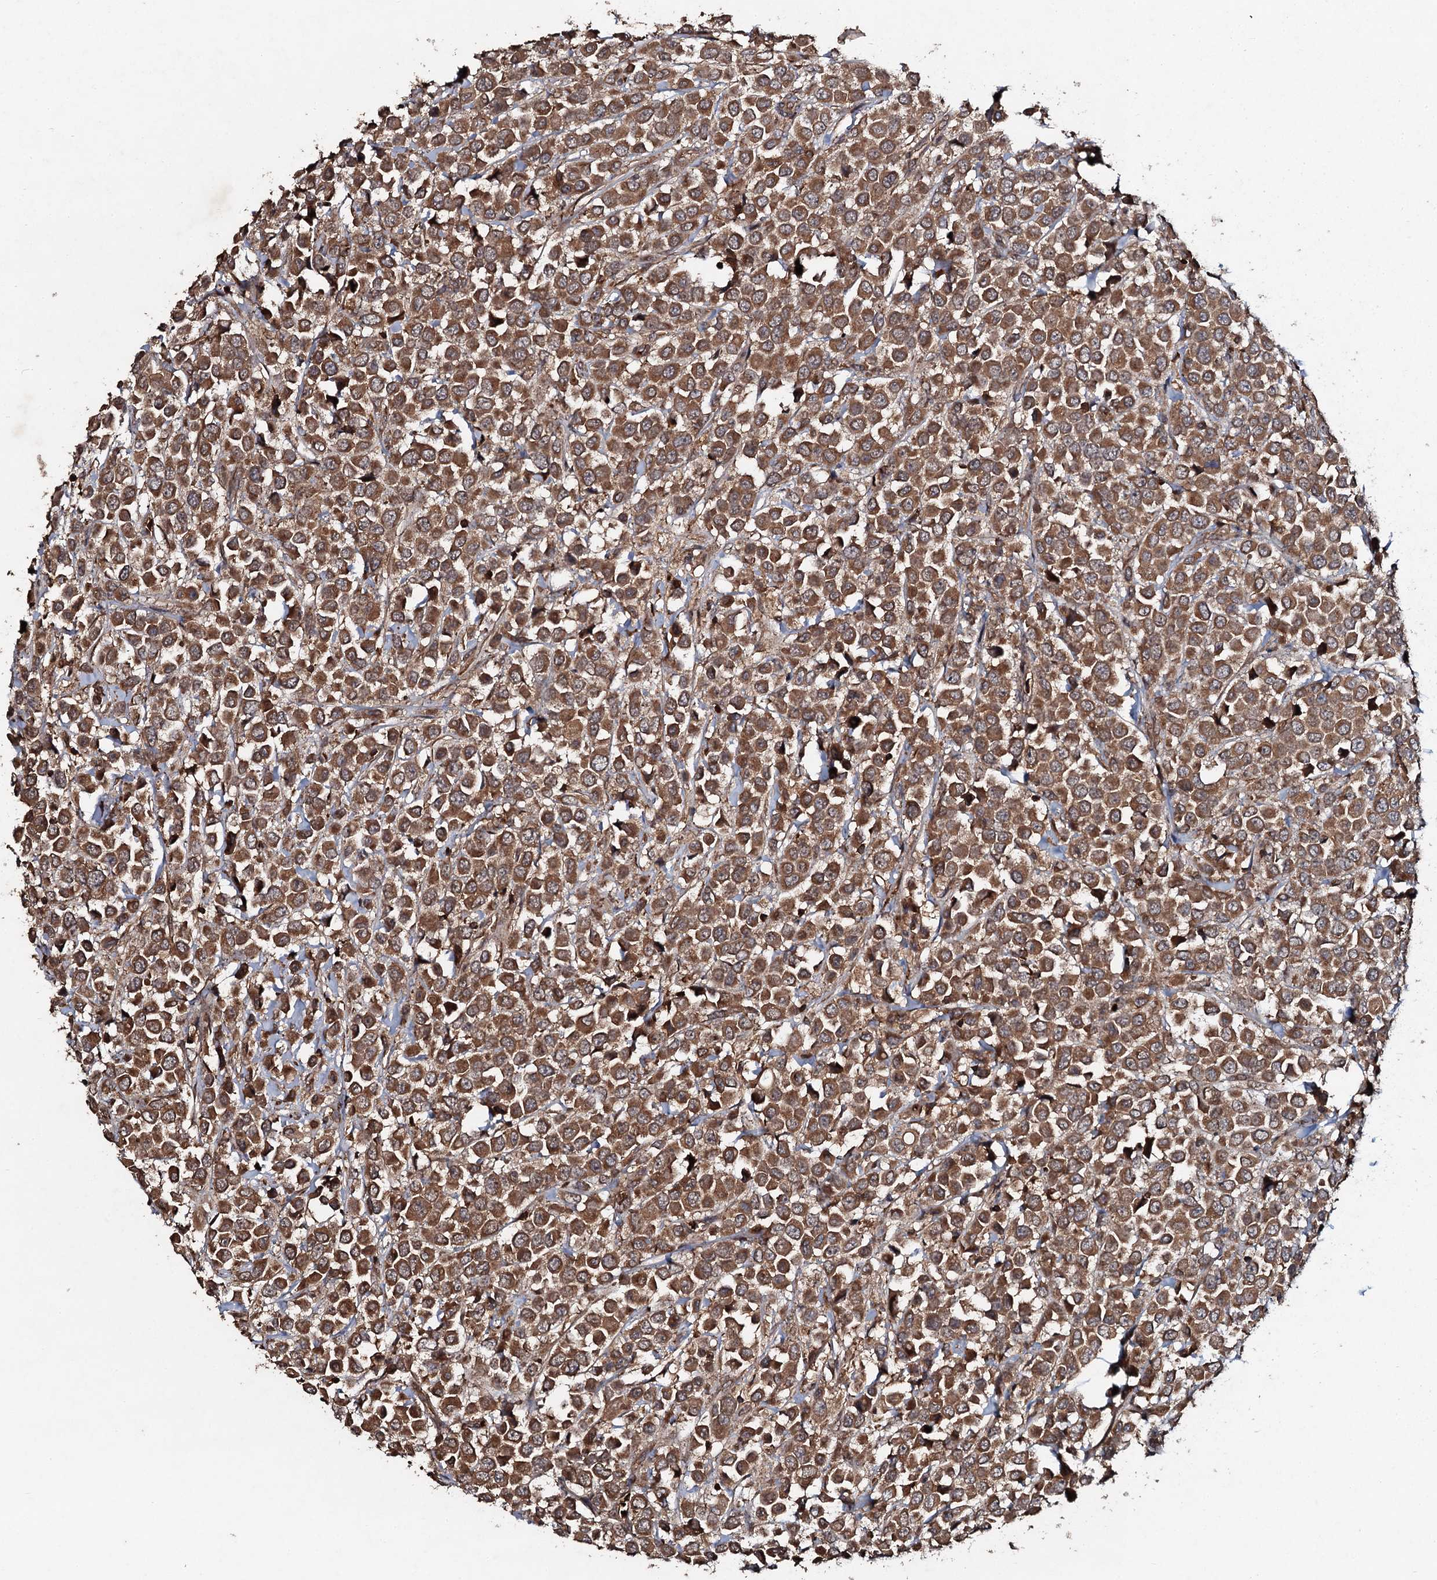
{"staining": {"intensity": "moderate", "quantity": ">75%", "location": "cytoplasmic/membranous"}, "tissue": "breast cancer", "cell_type": "Tumor cells", "image_type": "cancer", "snomed": [{"axis": "morphology", "description": "Duct carcinoma"}, {"axis": "topography", "description": "Breast"}], "caption": "High-magnification brightfield microscopy of intraductal carcinoma (breast) stained with DAB (brown) and counterstained with hematoxylin (blue). tumor cells exhibit moderate cytoplasmic/membranous positivity is appreciated in about>75% of cells.", "gene": "ADGRG3", "patient": {"sex": "female", "age": 61}}